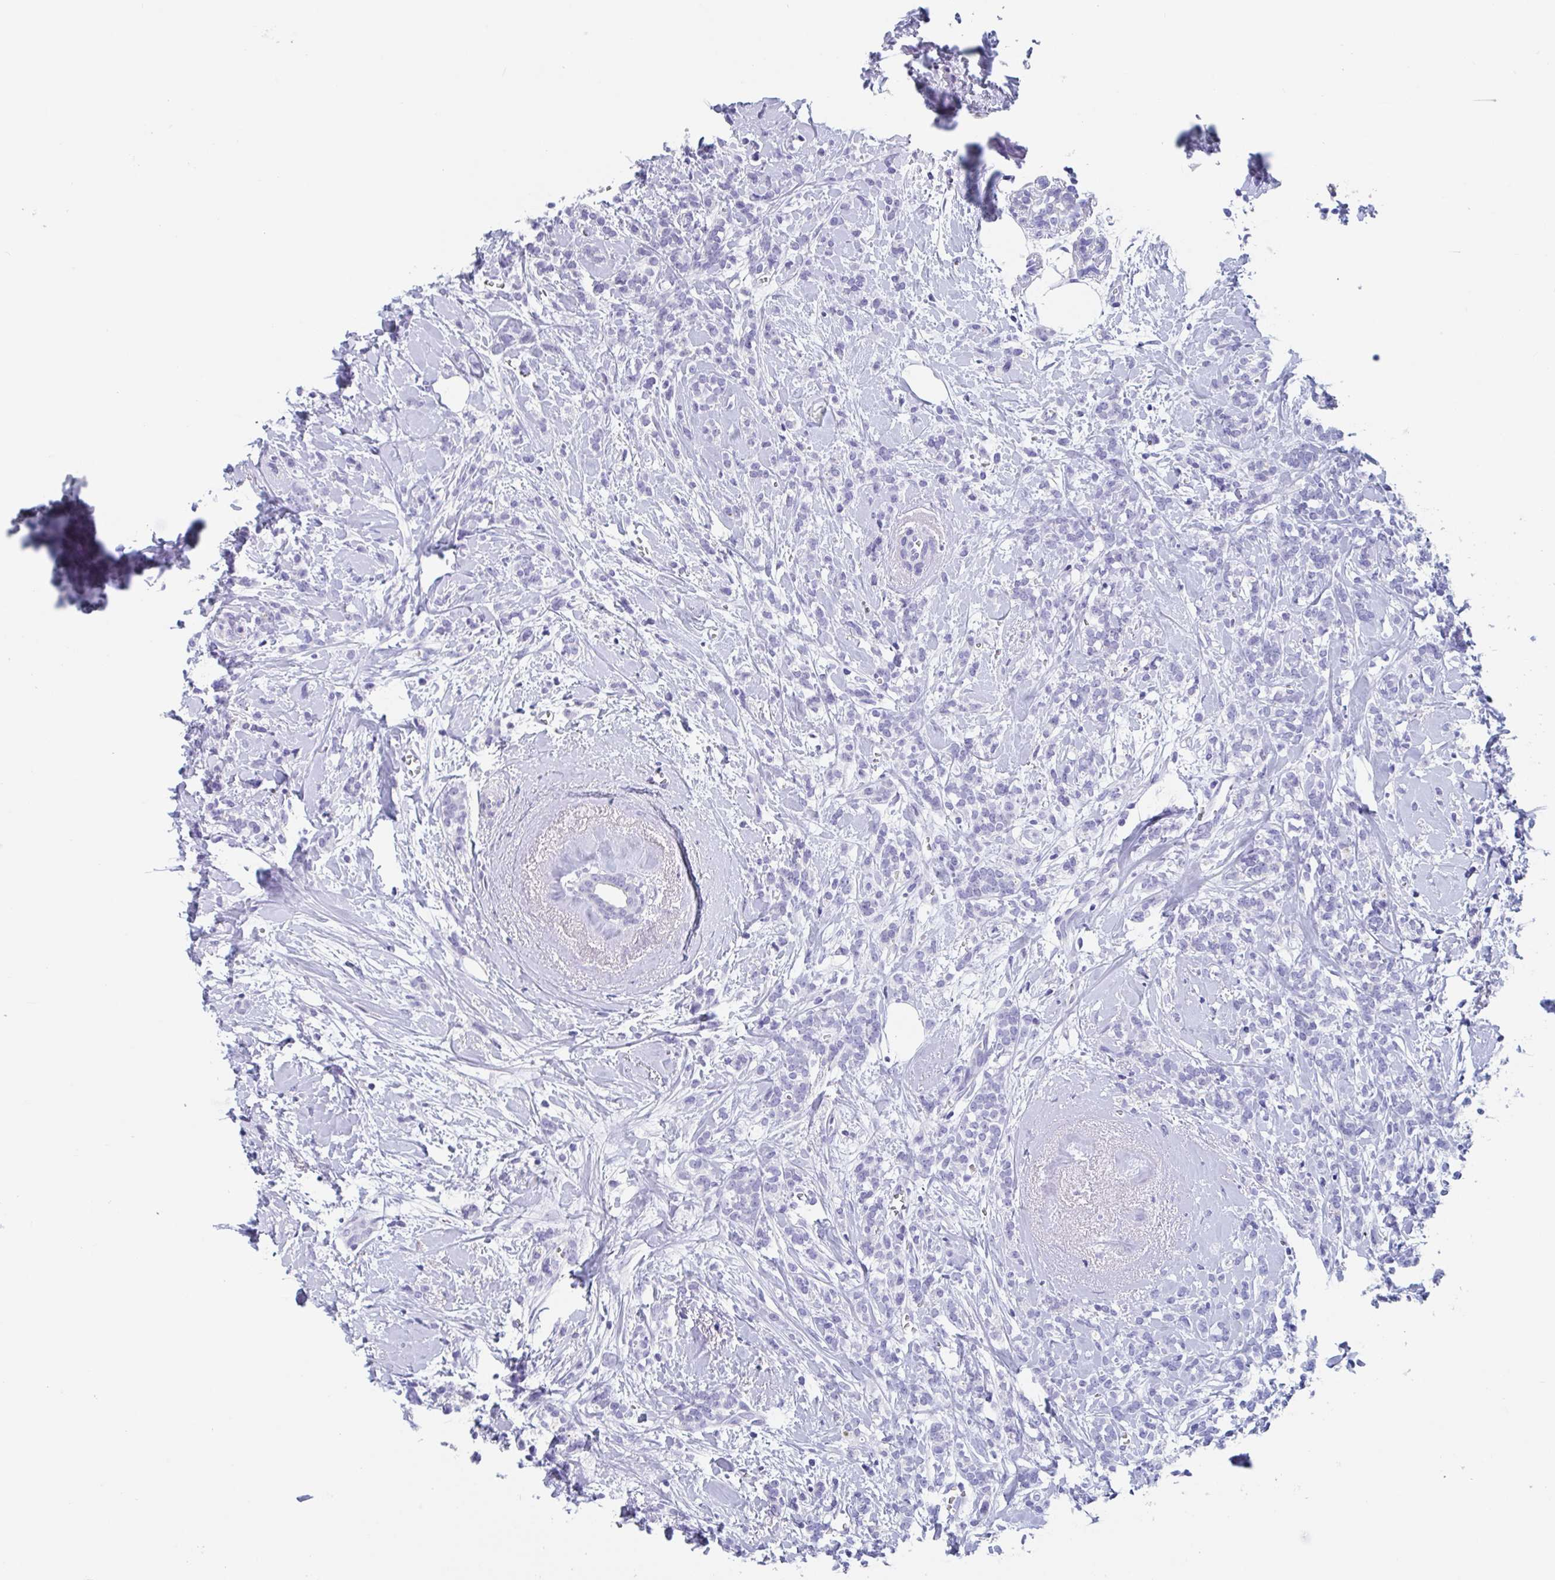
{"staining": {"intensity": "negative", "quantity": "none", "location": "none"}, "tissue": "breast cancer", "cell_type": "Tumor cells", "image_type": "cancer", "snomed": [{"axis": "morphology", "description": "Lobular carcinoma"}, {"axis": "topography", "description": "Breast"}], "caption": "Breast cancer (lobular carcinoma) stained for a protein using immunohistochemistry demonstrates no expression tumor cells.", "gene": "ZPBP", "patient": {"sex": "female", "age": 59}}